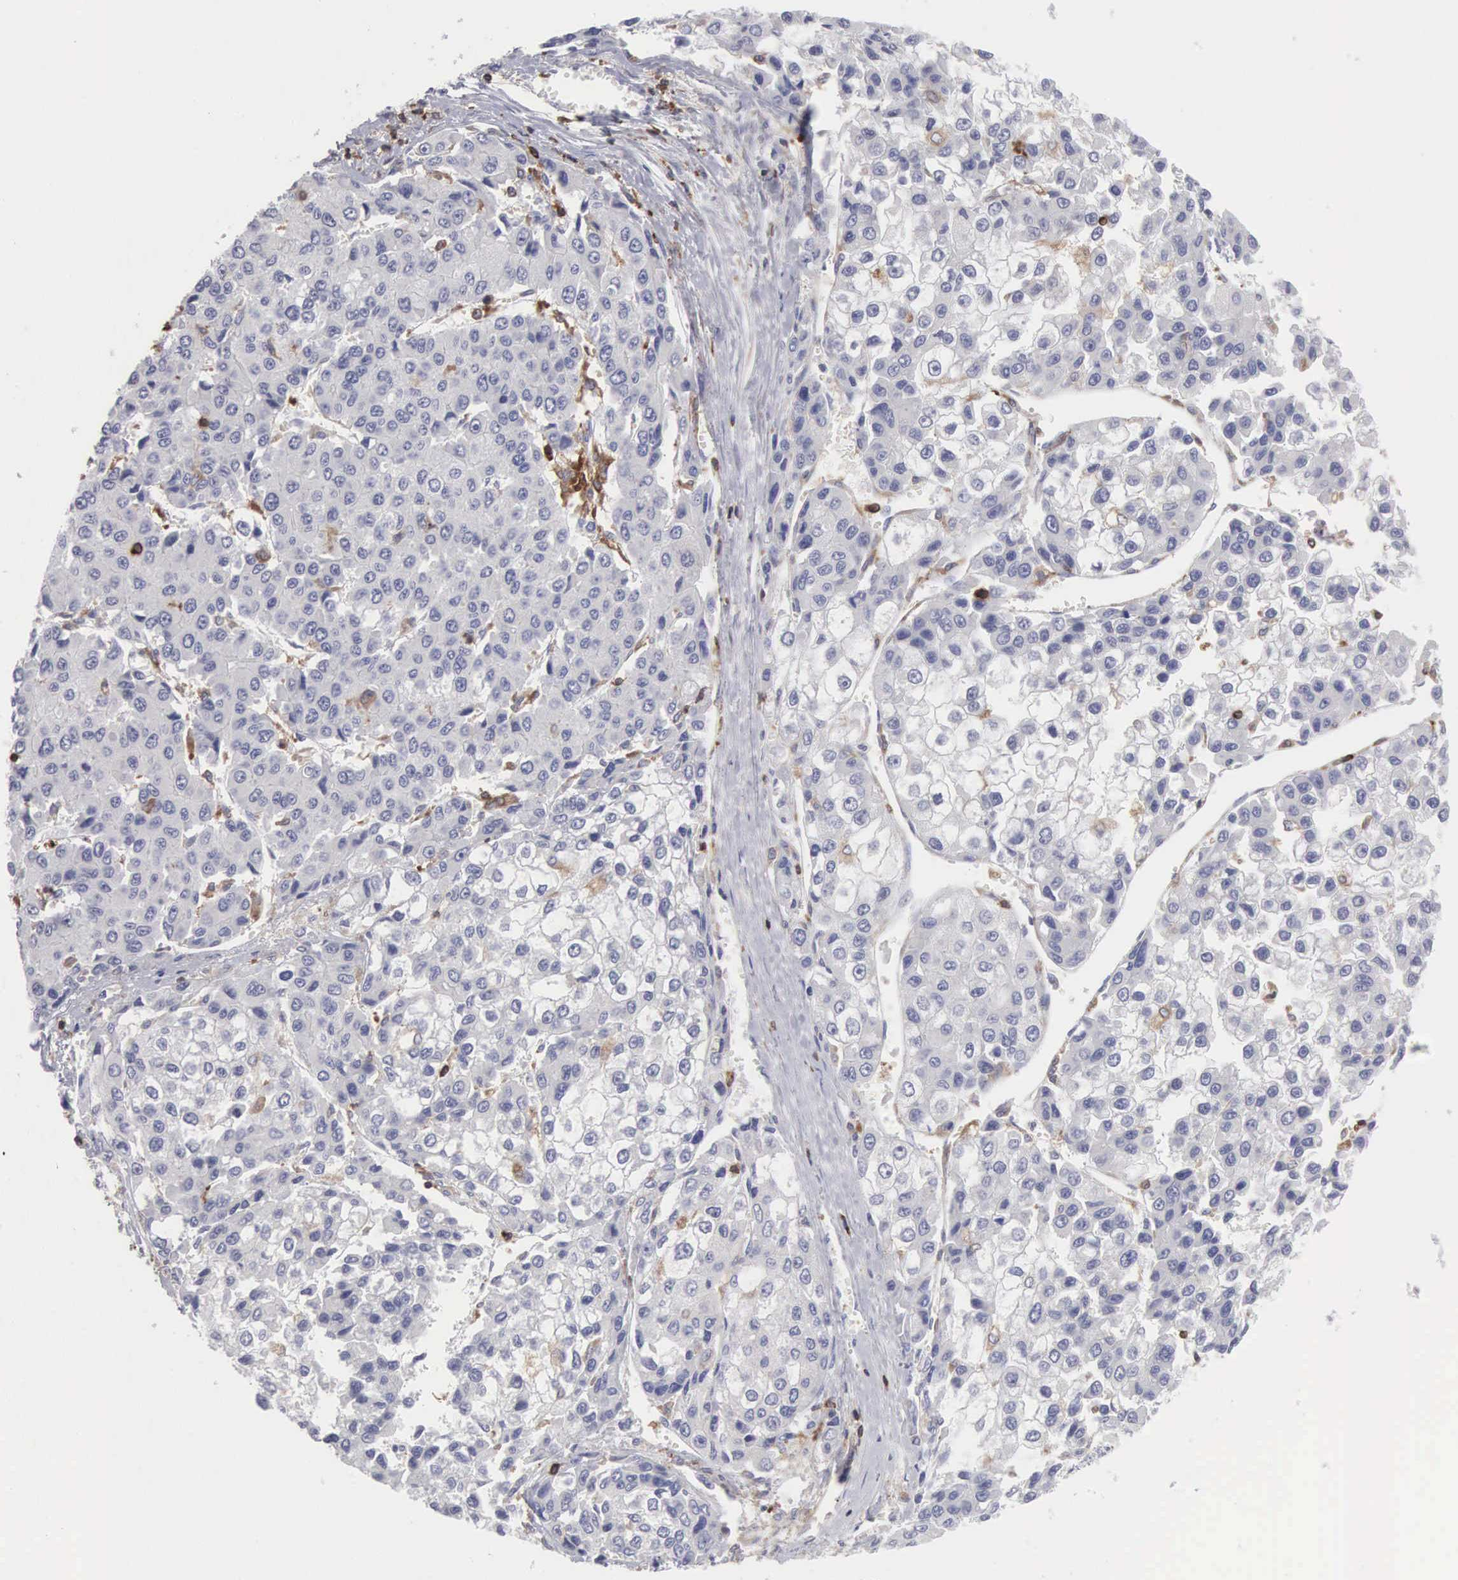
{"staining": {"intensity": "negative", "quantity": "none", "location": "none"}, "tissue": "liver cancer", "cell_type": "Tumor cells", "image_type": "cancer", "snomed": [{"axis": "morphology", "description": "Carcinoma, Hepatocellular, NOS"}, {"axis": "topography", "description": "Liver"}], "caption": "Immunohistochemistry (IHC) image of liver hepatocellular carcinoma stained for a protein (brown), which demonstrates no staining in tumor cells.", "gene": "SH3BP1", "patient": {"sex": "female", "age": 66}}